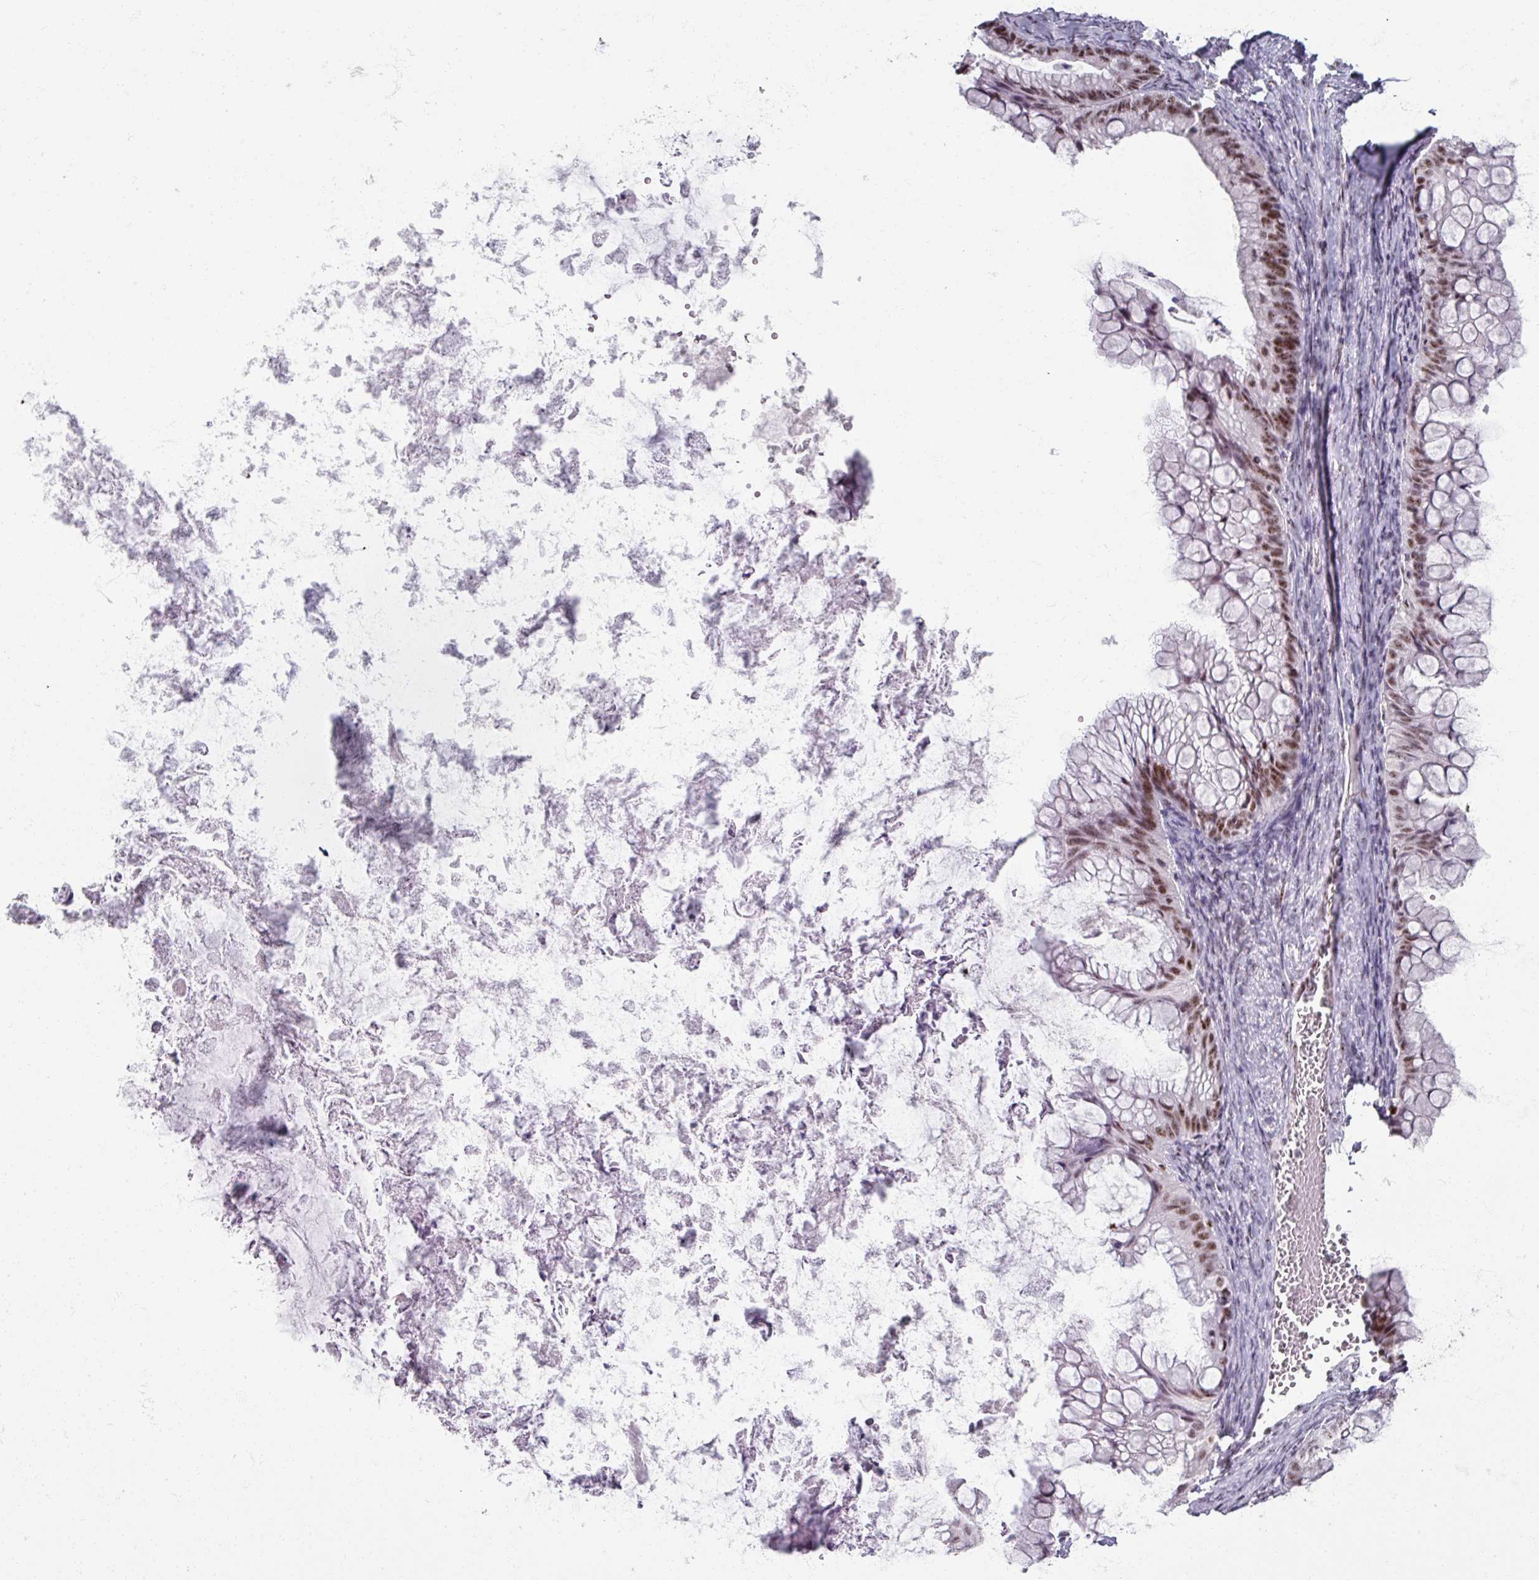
{"staining": {"intensity": "moderate", "quantity": ">75%", "location": "nuclear"}, "tissue": "ovarian cancer", "cell_type": "Tumor cells", "image_type": "cancer", "snomed": [{"axis": "morphology", "description": "Cystadenocarcinoma, mucinous, NOS"}, {"axis": "topography", "description": "Ovary"}], "caption": "Immunohistochemistry (IHC) histopathology image of human mucinous cystadenocarcinoma (ovarian) stained for a protein (brown), which exhibits medium levels of moderate nuclear positivity in about >75% of tumor cells.", "gene": "ADAR", "patient": {"sex": "female", "age": 35}}